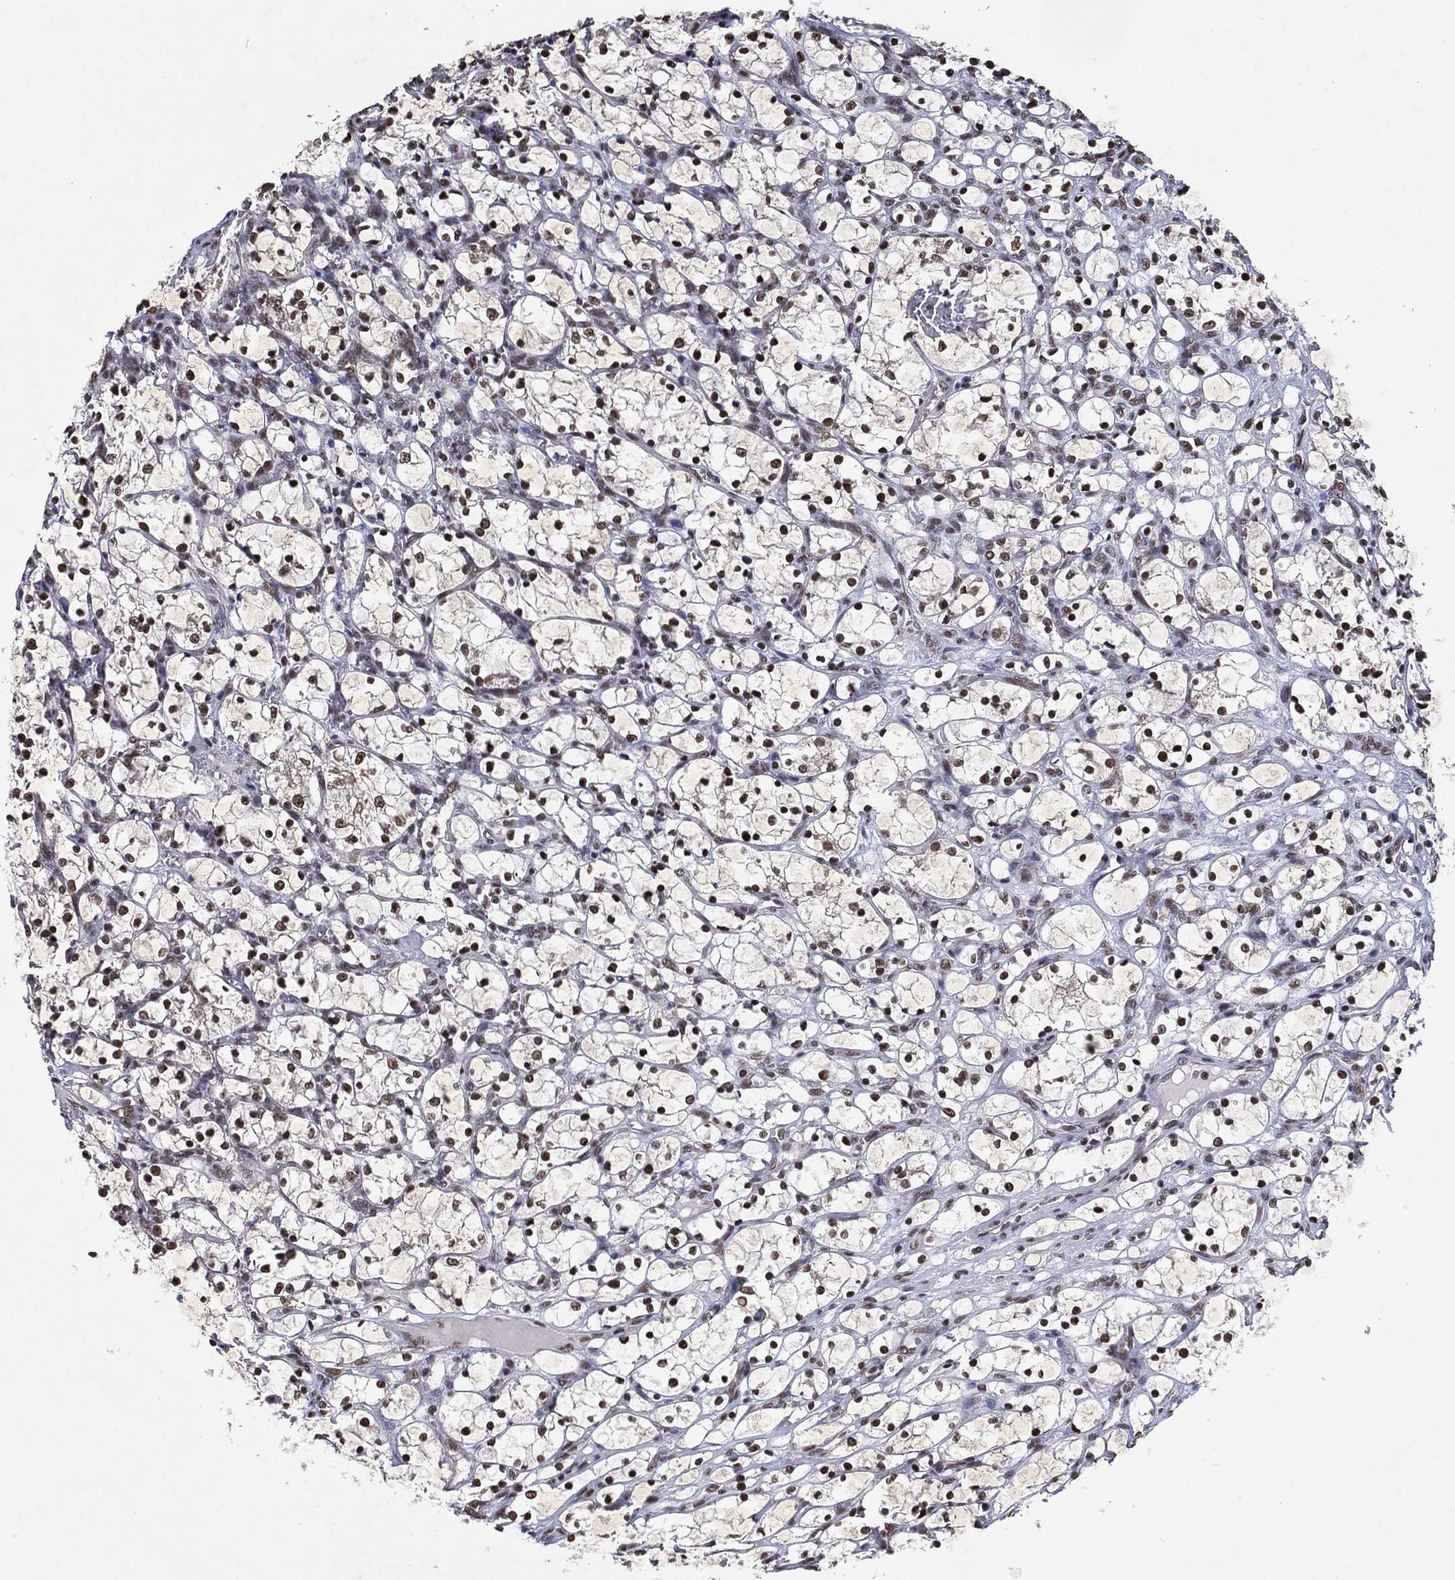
{"staining": {"intensity": "strong", "quantity": "25%-75%", "location": "nuclear"}, "tissue": "renal cancer", "cell_type": "Tumor cells", "image_type": "cancer", "snomed": [{"axis": "morphology", "description": "Adenocarcinoma, NOS"}, {"axis": "topography", "description": "Kidney"}], "caption": "The immunohistochemical stain highlights strong nuclear staining in tumor cells of adenocarcinoma (renal) tissue.", "gene": "ZBTB42", "patient": {"sex": "female", "age": 69}}